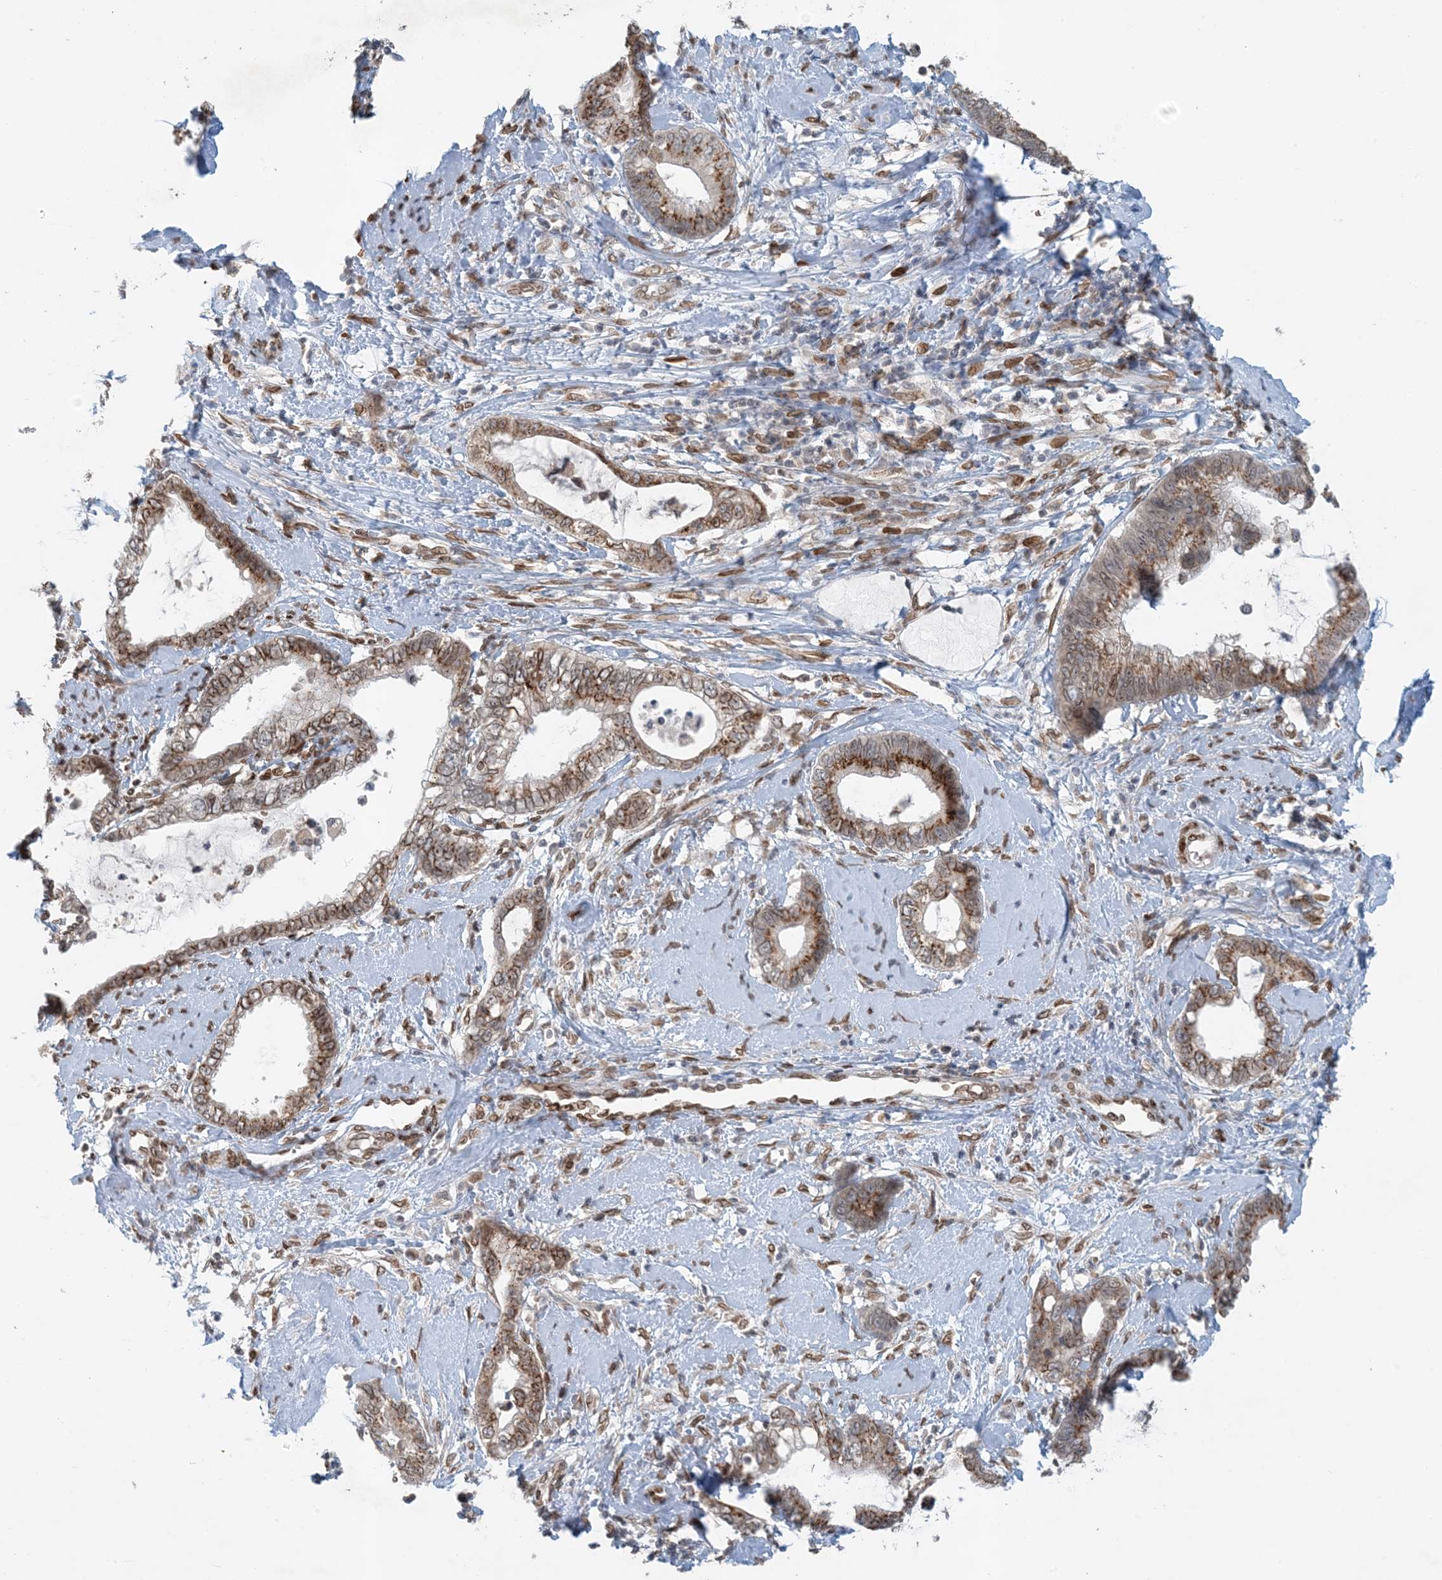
{"staining": {"intensity": "weak", "quantity": ">75%", "location": "cytoplasmic/membranous"}, "tissue": "cervical cancer", "cell_type": "Tumor cells", "image_type": "cancer", "snomed": [{"axis": "morphology", "description": "Adenocarcinoma, NOS"}, {"axis": "topography", "description": "Cervix"}], "caption": "A brown stain shows weak cytoplasmic/membranous positivity of a protein in human cervical adenocarcinoma tumor cells. (DAB = brown stain, brightfield microscopy at high magnification).", "gene": "SLC35A2", "patient": {"sex": "female", "age": 44}}